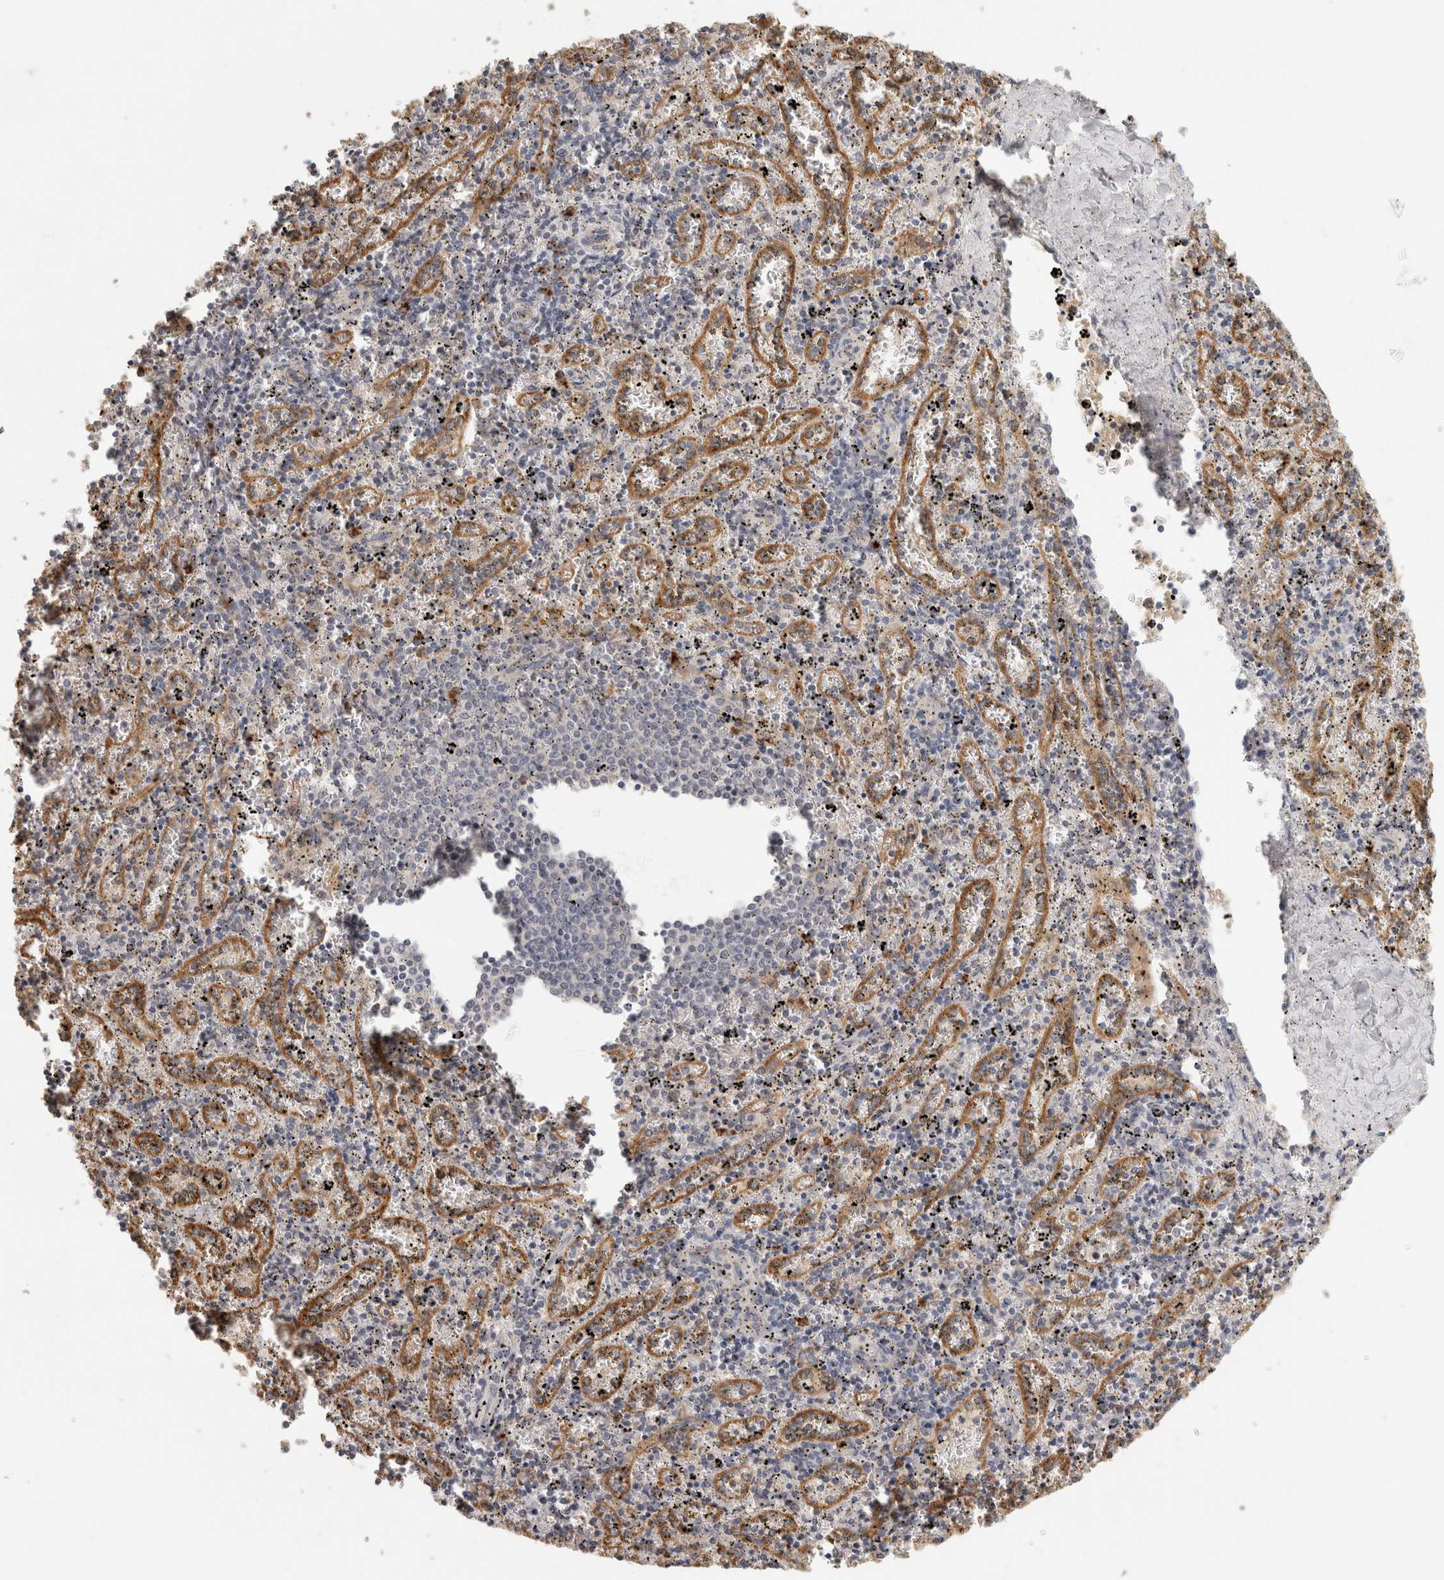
{"staining": {"intensity": "negative", "quantity": "none", "location": "none"}, "tissue": "spleen", "cell_type": "Cells in red pulp", "image_type": "normal", "snomed": [{"axis": "morphology", "description": "Normal tissue, NOS"}, {"axis": "topography", "description": "Spleen"}], "caption": "A micrograph of human spleen is negative for staining in cells in red pulp. (Stains: DAB (3,3'-diaminobenzidine) immunohistochemistry with hematoxylin counter stain, Microscopy: brightfield microscopy at high magnification).", "gene": "HAVCR2", "patient": {"sex": "male", "age": 11}}